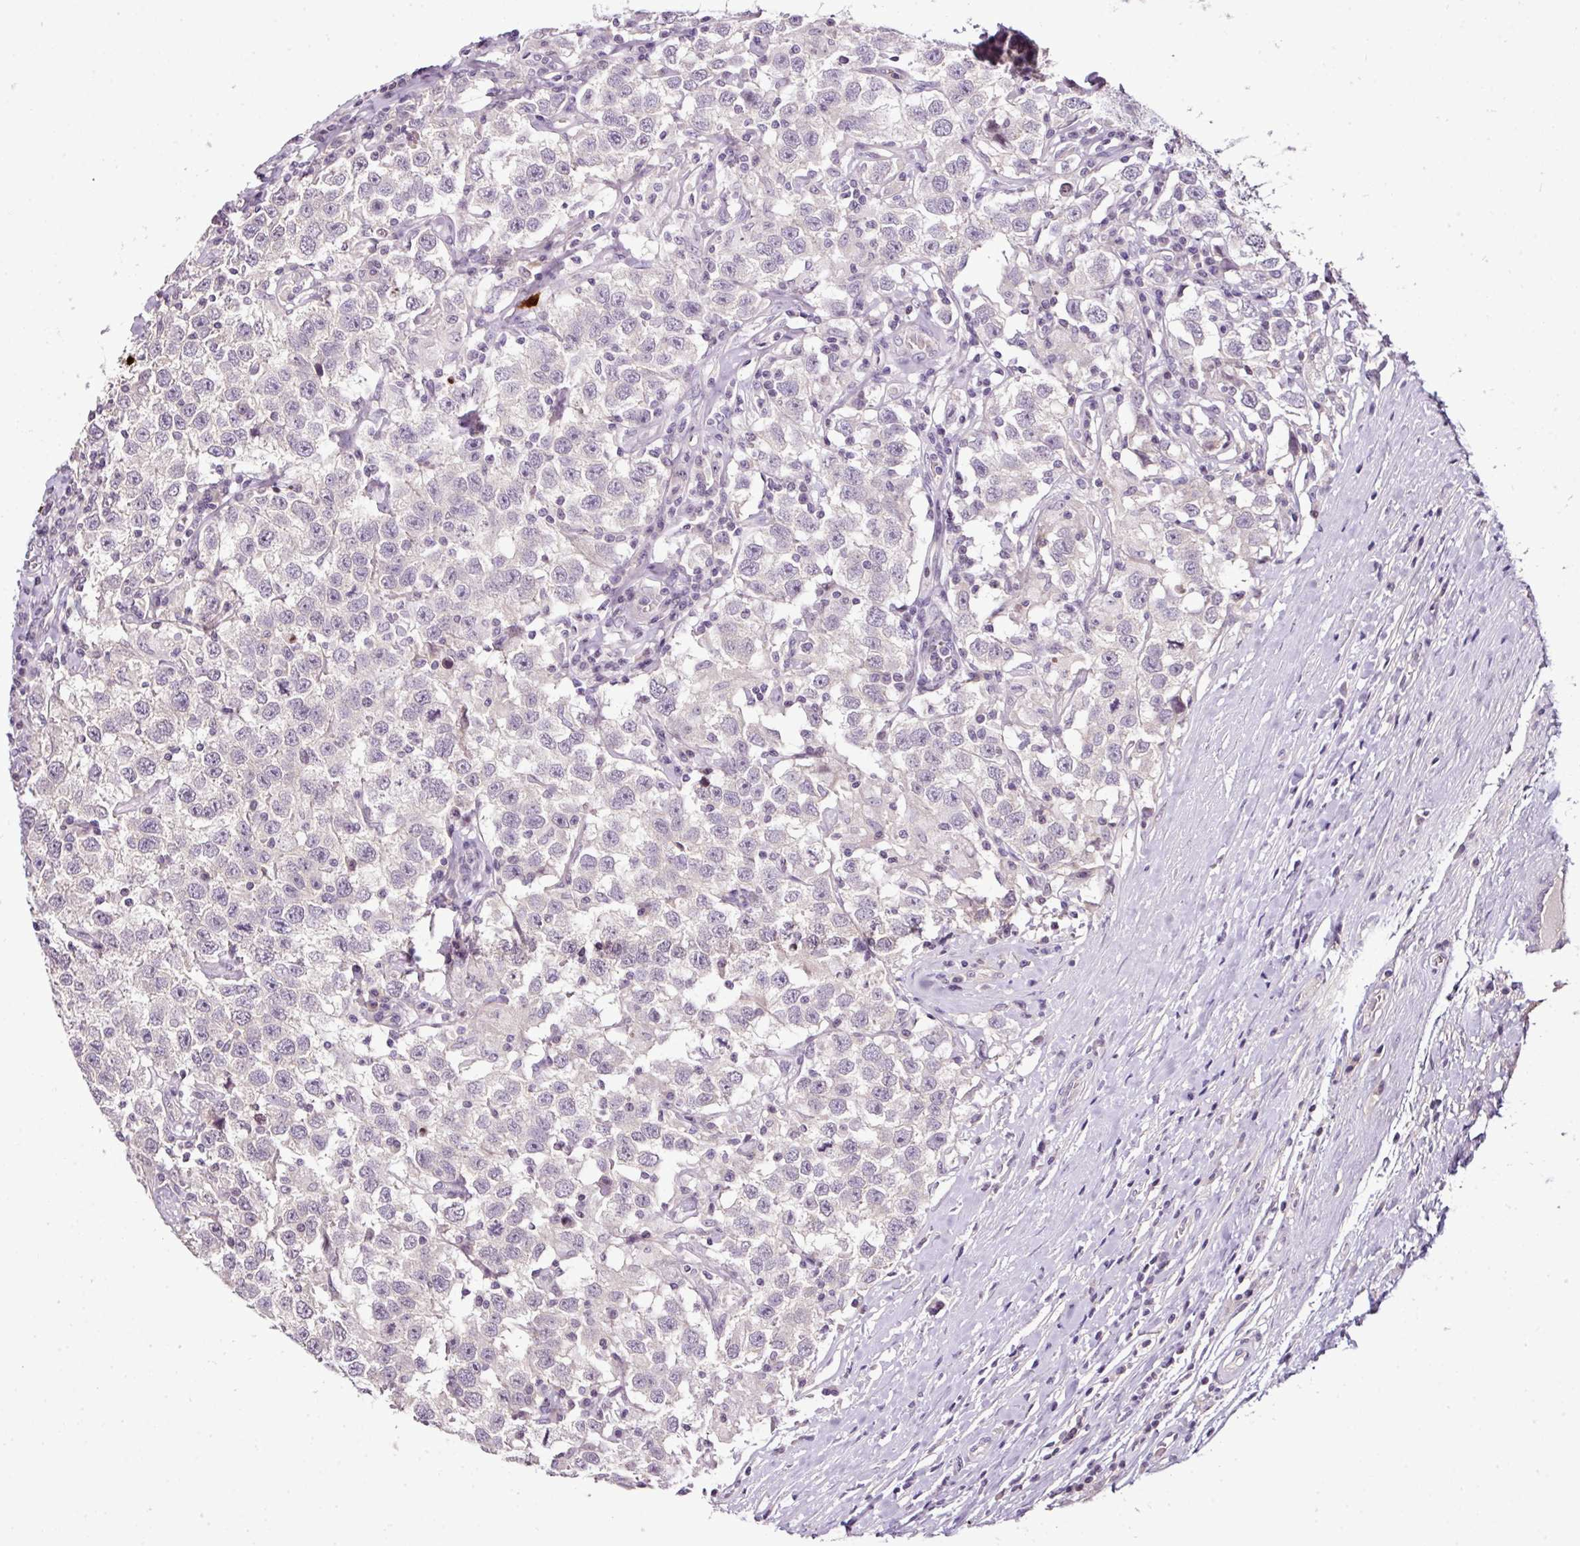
{"staining": {"intensity": "negative", "quantity": "none", "location": "none"}, "tissue": "testis cancer", "cell_type": "Tumor cells", "image_type": "cancer", "snomed": [{"axis": "morphology", "description": "Seminoma, NOS"}, {"axis": "topography", "description": "Testis"}], "caption": "High power microscopy photomicrograph of an immunohistochemistry micrograph of testis cancer, revealing no significant expression in tumor cells.", "gene": "TEX30", "patient": {"sex": "male", "age": 41}}